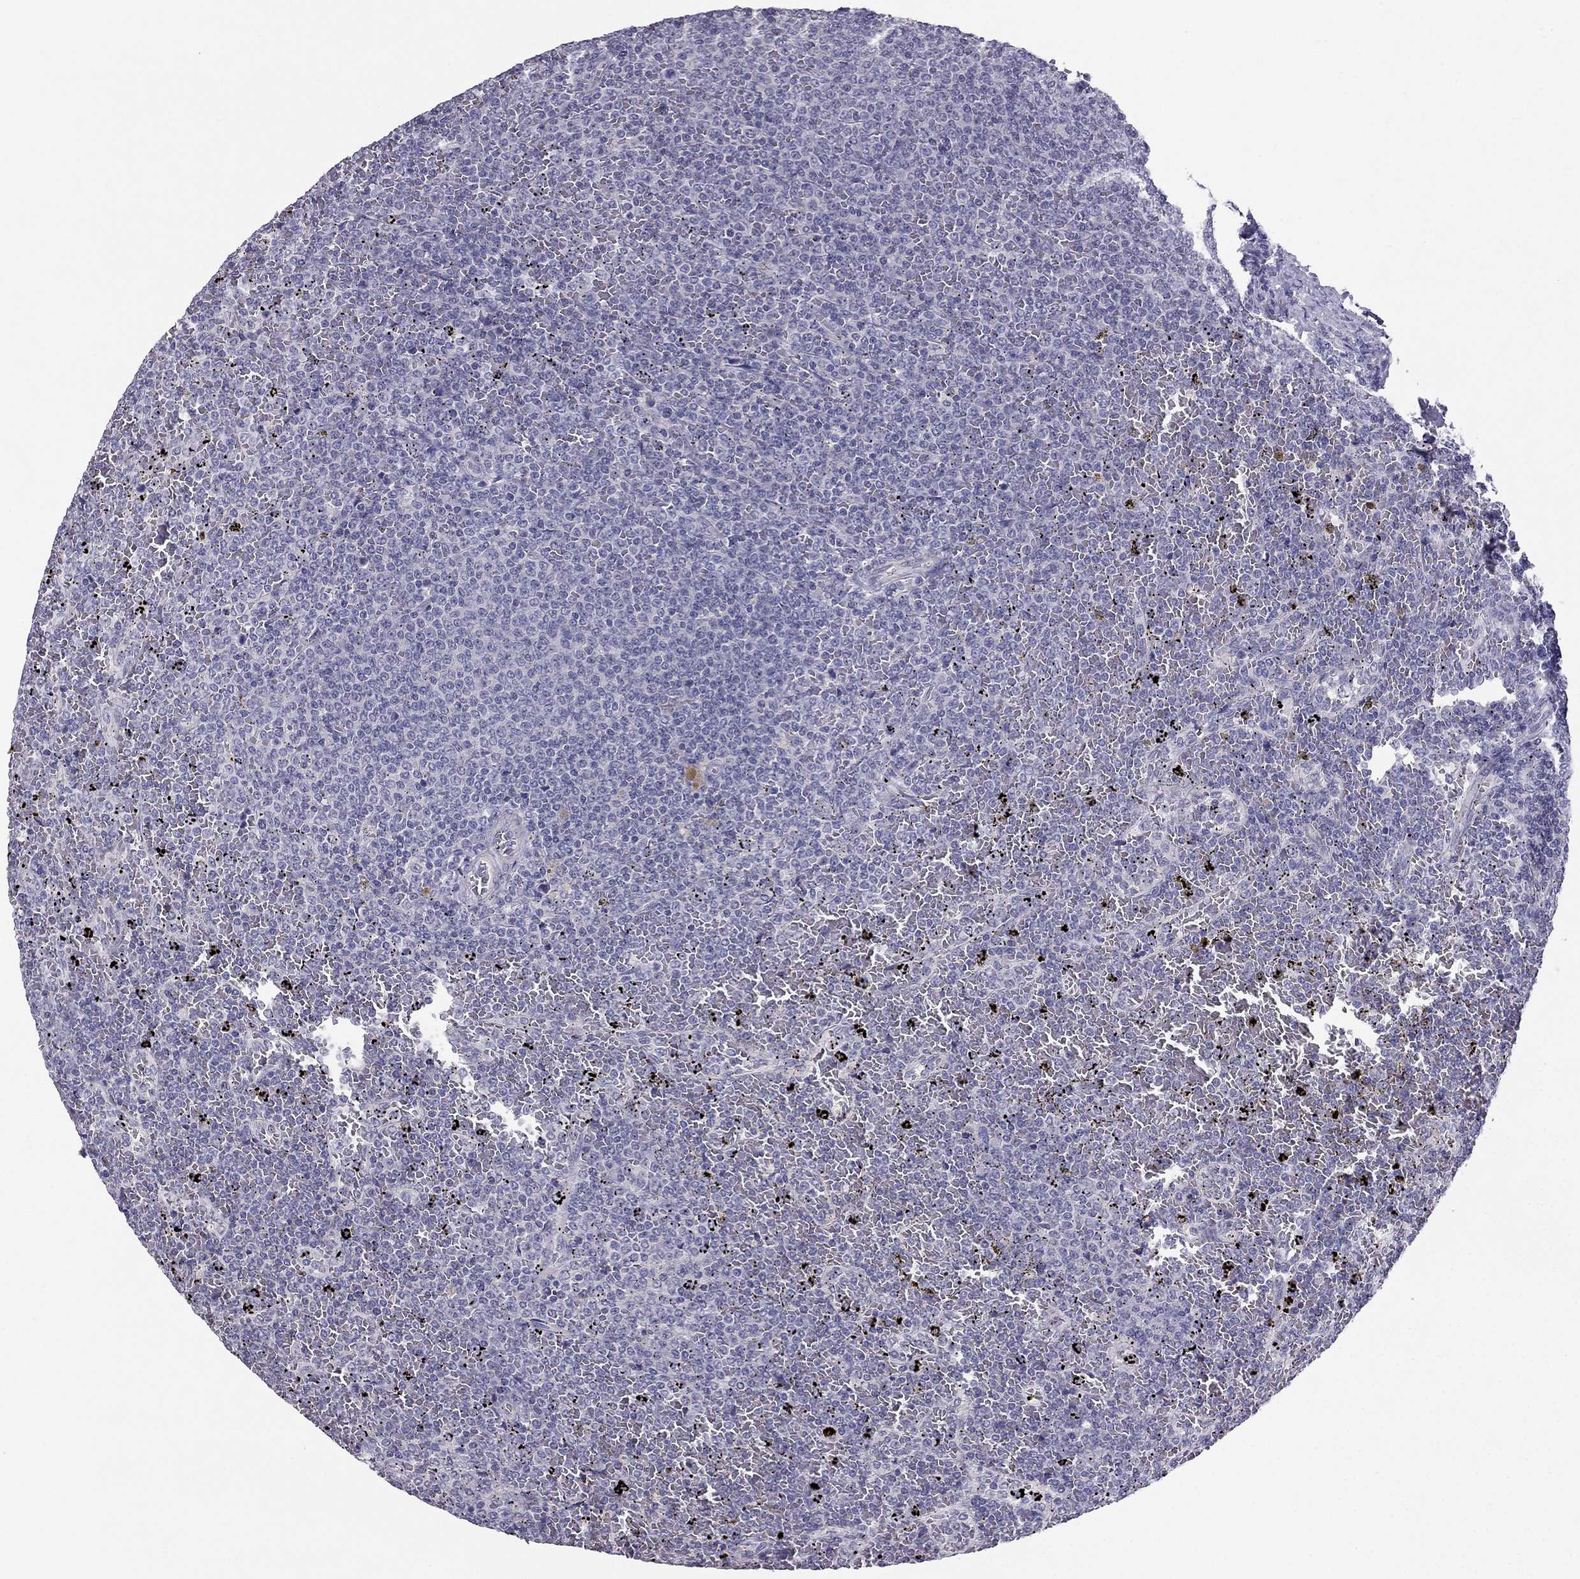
{"staining": {"intensity": "negative", "quantity": "none", "location": "none"}, "tissue": "lymphoma", "cell_type": "Tumor cells", "image_type": "cancer", "snomed": [{"axis": "morphology", "description": "Malignant lymphoma, non-Hodgkin's type, Low grade"}, {"axis": "topography", "description": "Spleen"}], "caption": "The histopathology image displays no staining of tumor cells in lymphoma.", "gene": "HSFX1", "patient": {"sex": "female", "age": 77}}